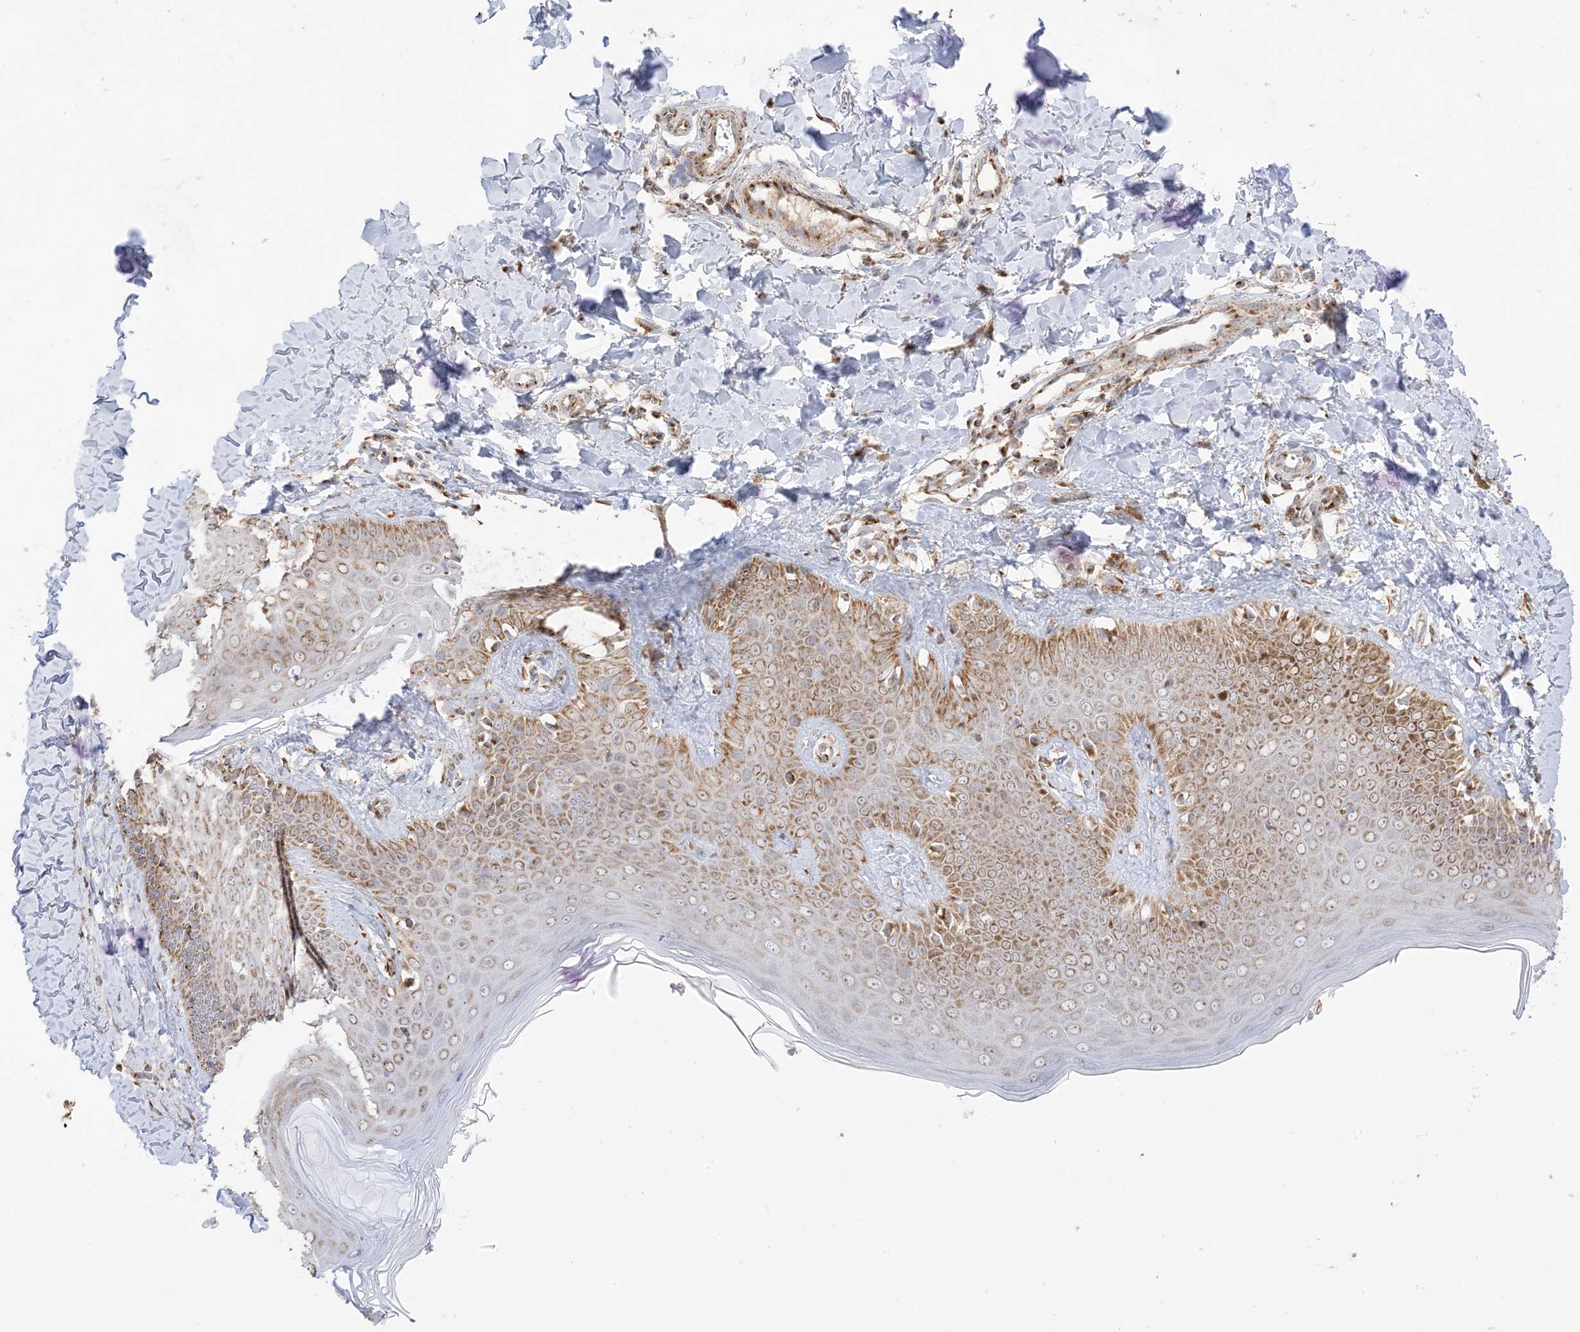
{"staining": {"intensity": "moderate", "quantity": ">75%", "location": "cytoplasmic/membranous"}, "tissue": "skin", "cell_type": "Fibroblasts", "image_type": "normal", "snomed": [{"axis": "morphology", "description": "Normal tissue, NOS"}, {"axis": "topography", "description": "Skin"}], "caption": "A medium amount of moderate cytoplasmic/membranous positivity is appreciated in approximately >75% of fibroblasts in benign skin. Nuclei are stained in blue.", "gene": "SLC25A12", "patient": {"sex": "male", "age": 52}}